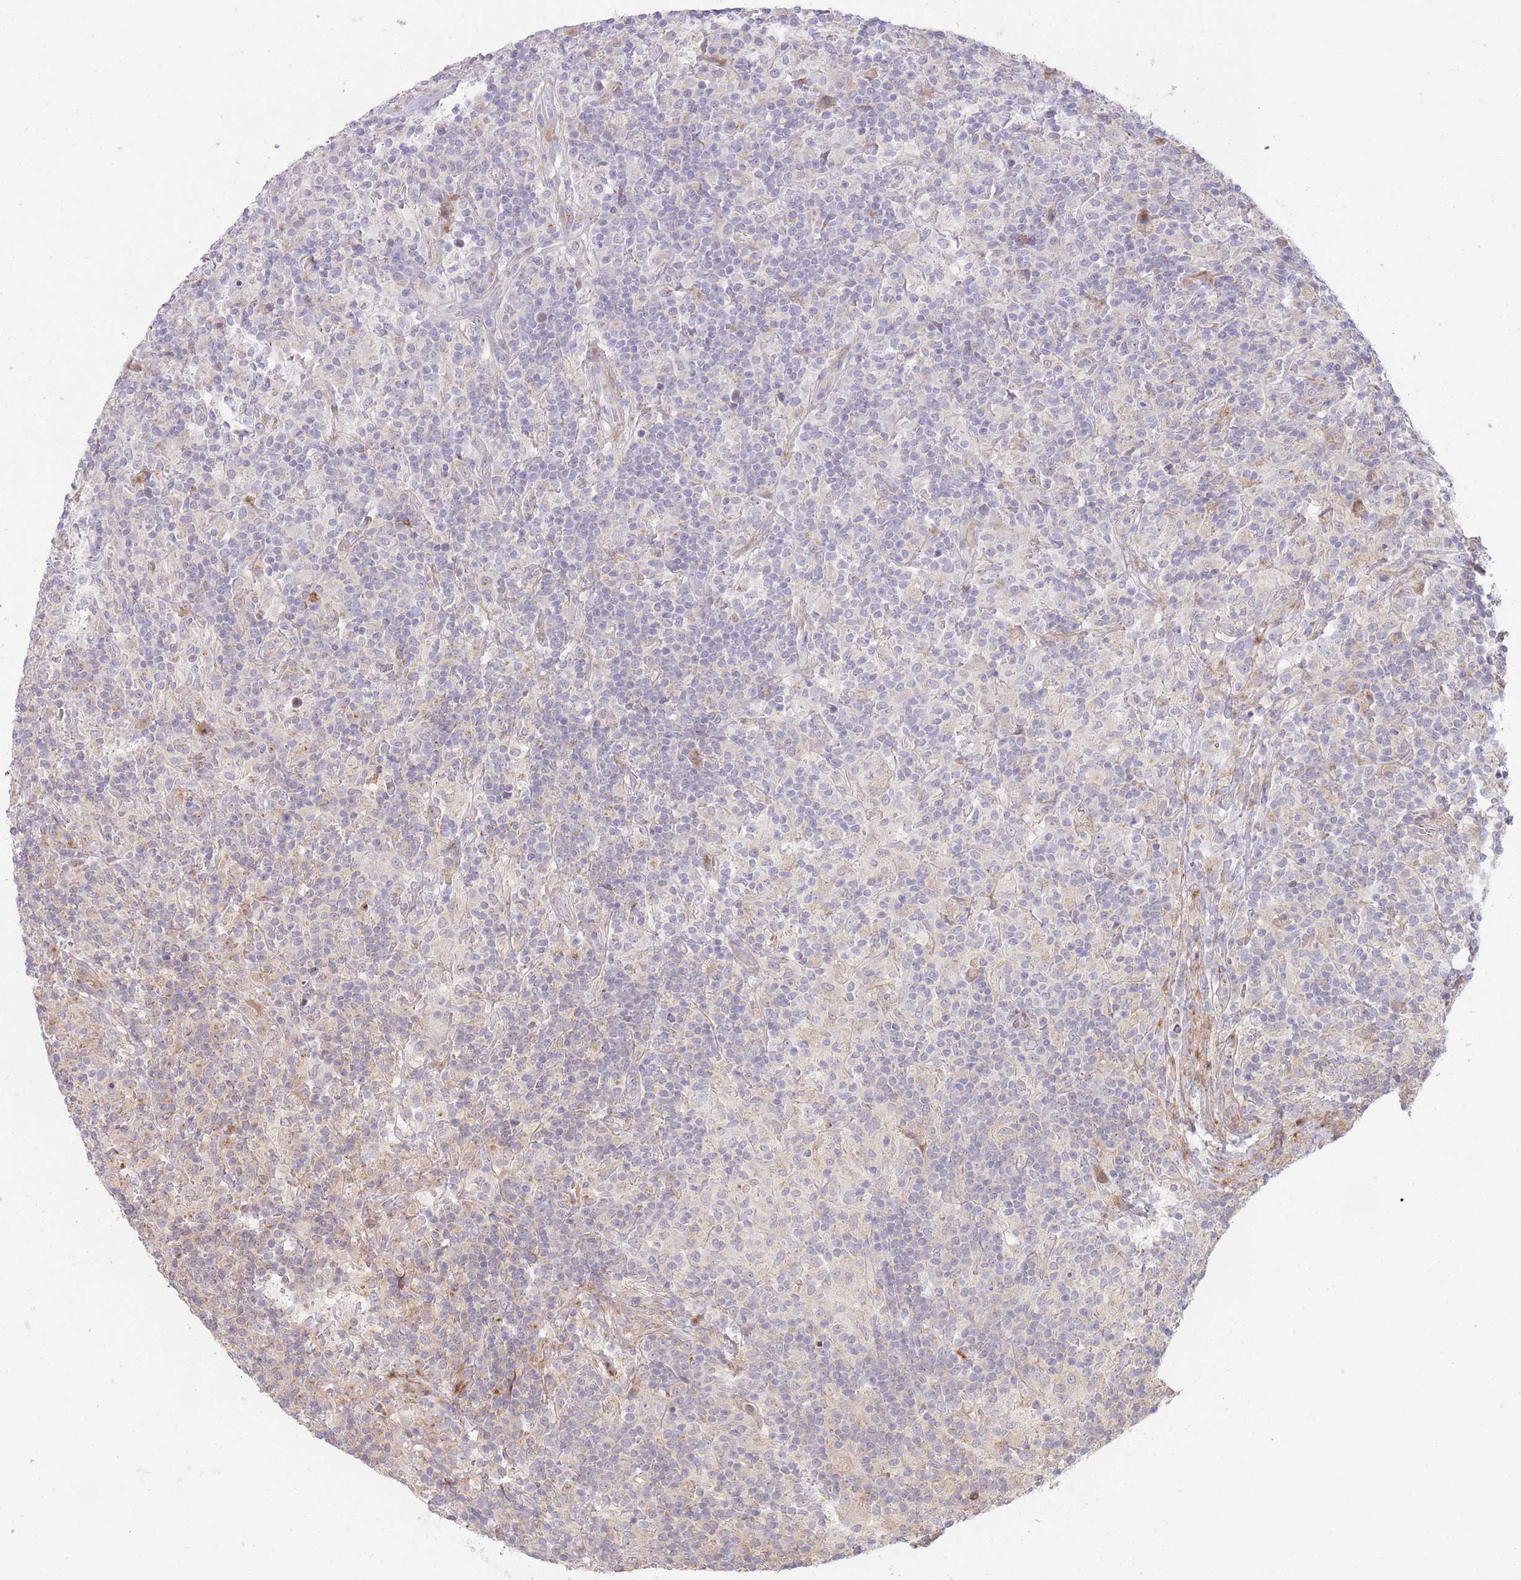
{"staining": {"intensity": "negative", "quantity": "none", "location": "none"}, "tissue": "lymphoma", "cell_type": "Tumor cells", "image_type": "cancer", "snomed": [{"axis": "morphology", "description": "Hodgkin's disease, NOS"}, {"axis": "topography", "description": "Lymph node"}], "caption": "This is a micrograph of immunohistochemistry staining of Hodgkin's disease, which shows no expression in tumor cells.", "gene": "PPP3R2", "patient": {"sex": "male", "age": 70}}